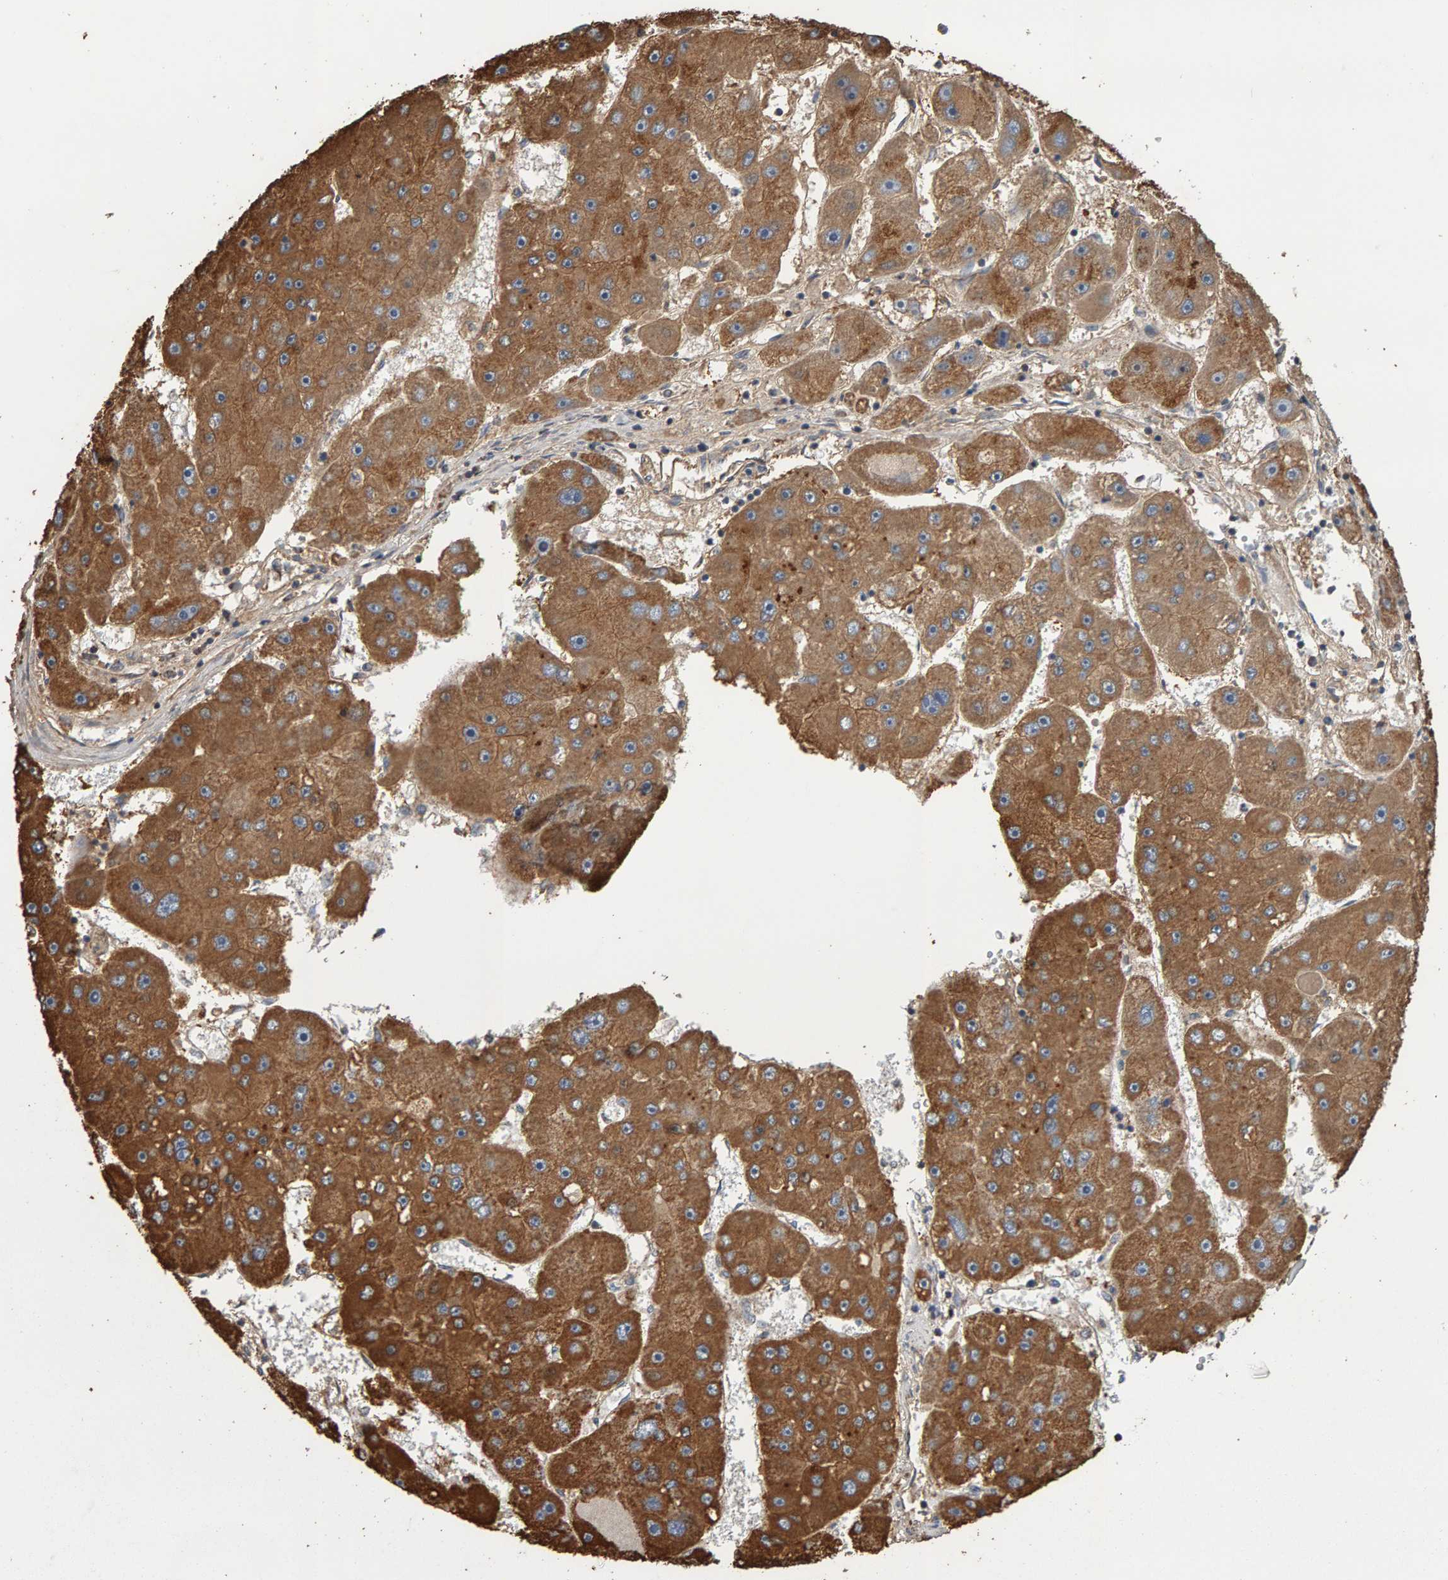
{"staining": {"intensity": "moderate", "quantity": ">75%", "location": "cytoplasmic/membranous"}, "tissue": "liver cancer", "cell_type": "Tumor cells", "image_type": "cancer", "snomed": [{"axis": "morphology", "description": "Carcinoma, Hepatocellular, NOS"}, {"axis": "topography", "description": "Liver"}], "caption": "Protein expression by immunohistochemistry (IHC) shows moderate cytoplasmic/membranous expression in approximately >75% of tumor cells in liver cancer (hepatocellular carcinoma).", "gene": "TOM1L1", "patient": {"sex": "female", "age": 61}}